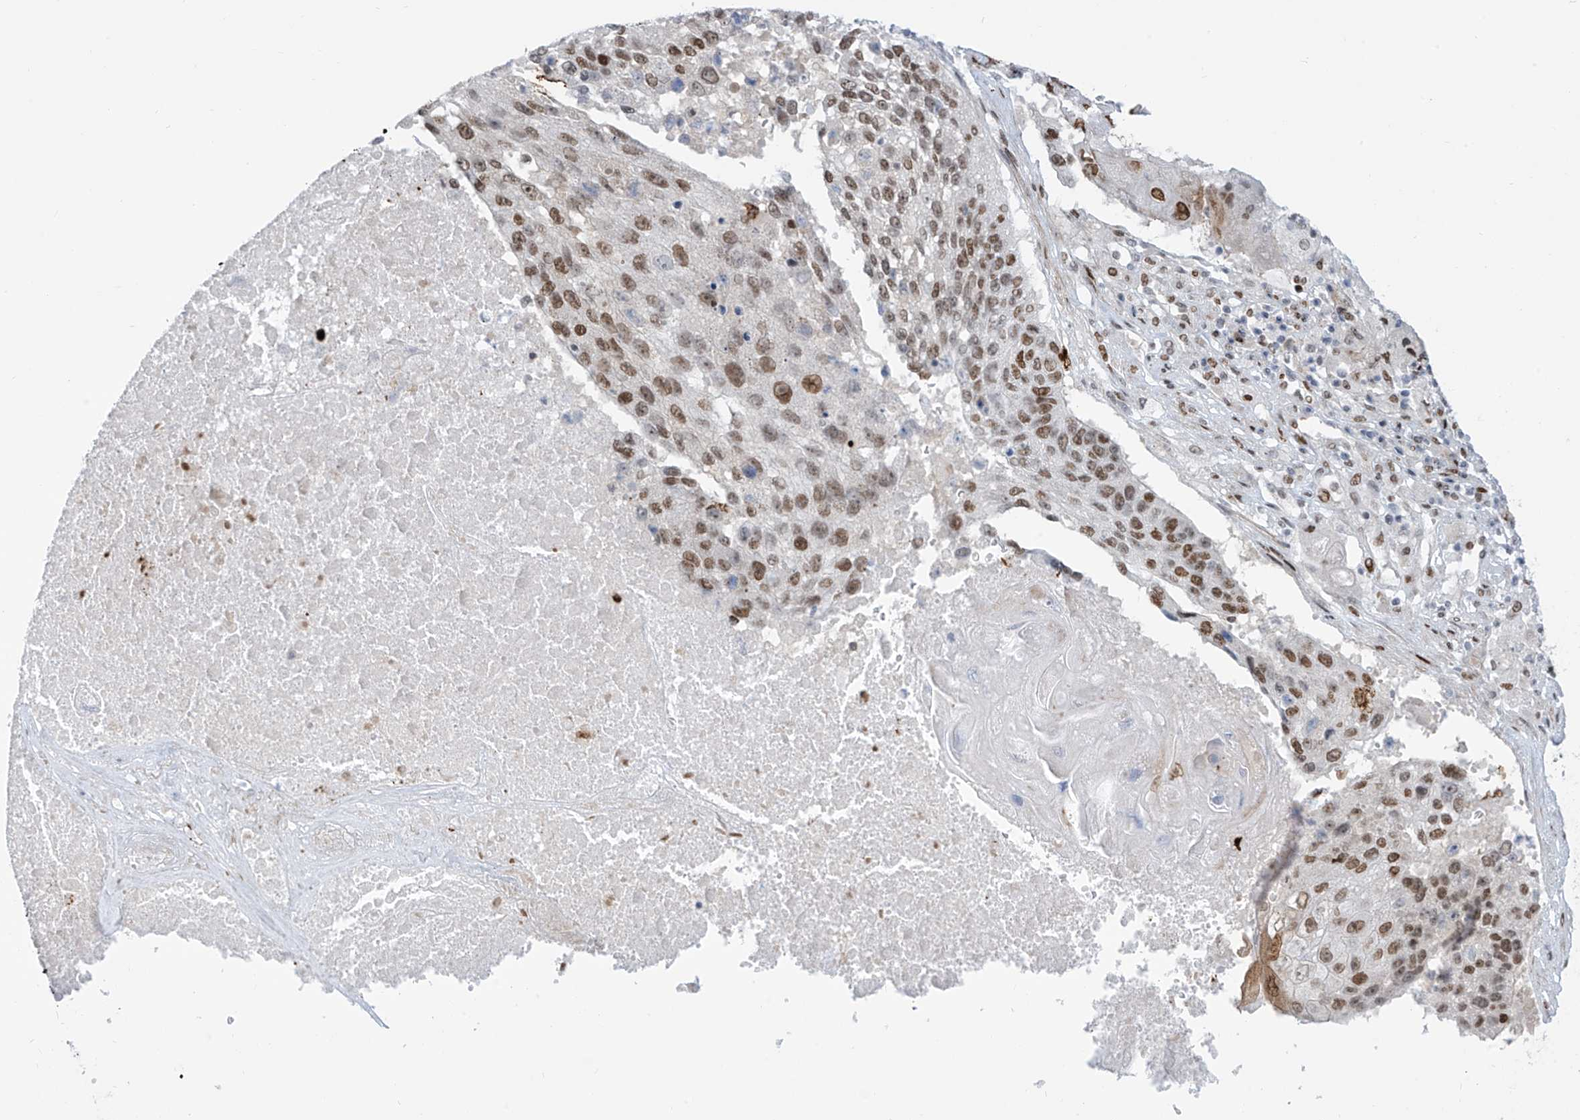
{"staining": {"intensity": "moderate", "quantity": ">75%", "location": "nuclear"}, "tissue": "lung cancer", "cell_type": "Tumor cells", "image_type": "cancer", "snomed": [{"axis": "morphology", "description": "Squamous cell carcinoma, NOS"}, {"axis": "topography", "description": "Lung"}], "caption": "Lung squamous cell carcinoma stained with a brown dye shows moderate nuclear positive positivity in approximately >75% of tumor cells.", "gene": "LIN9", "patient": {"sex": "male", "age": 61}}